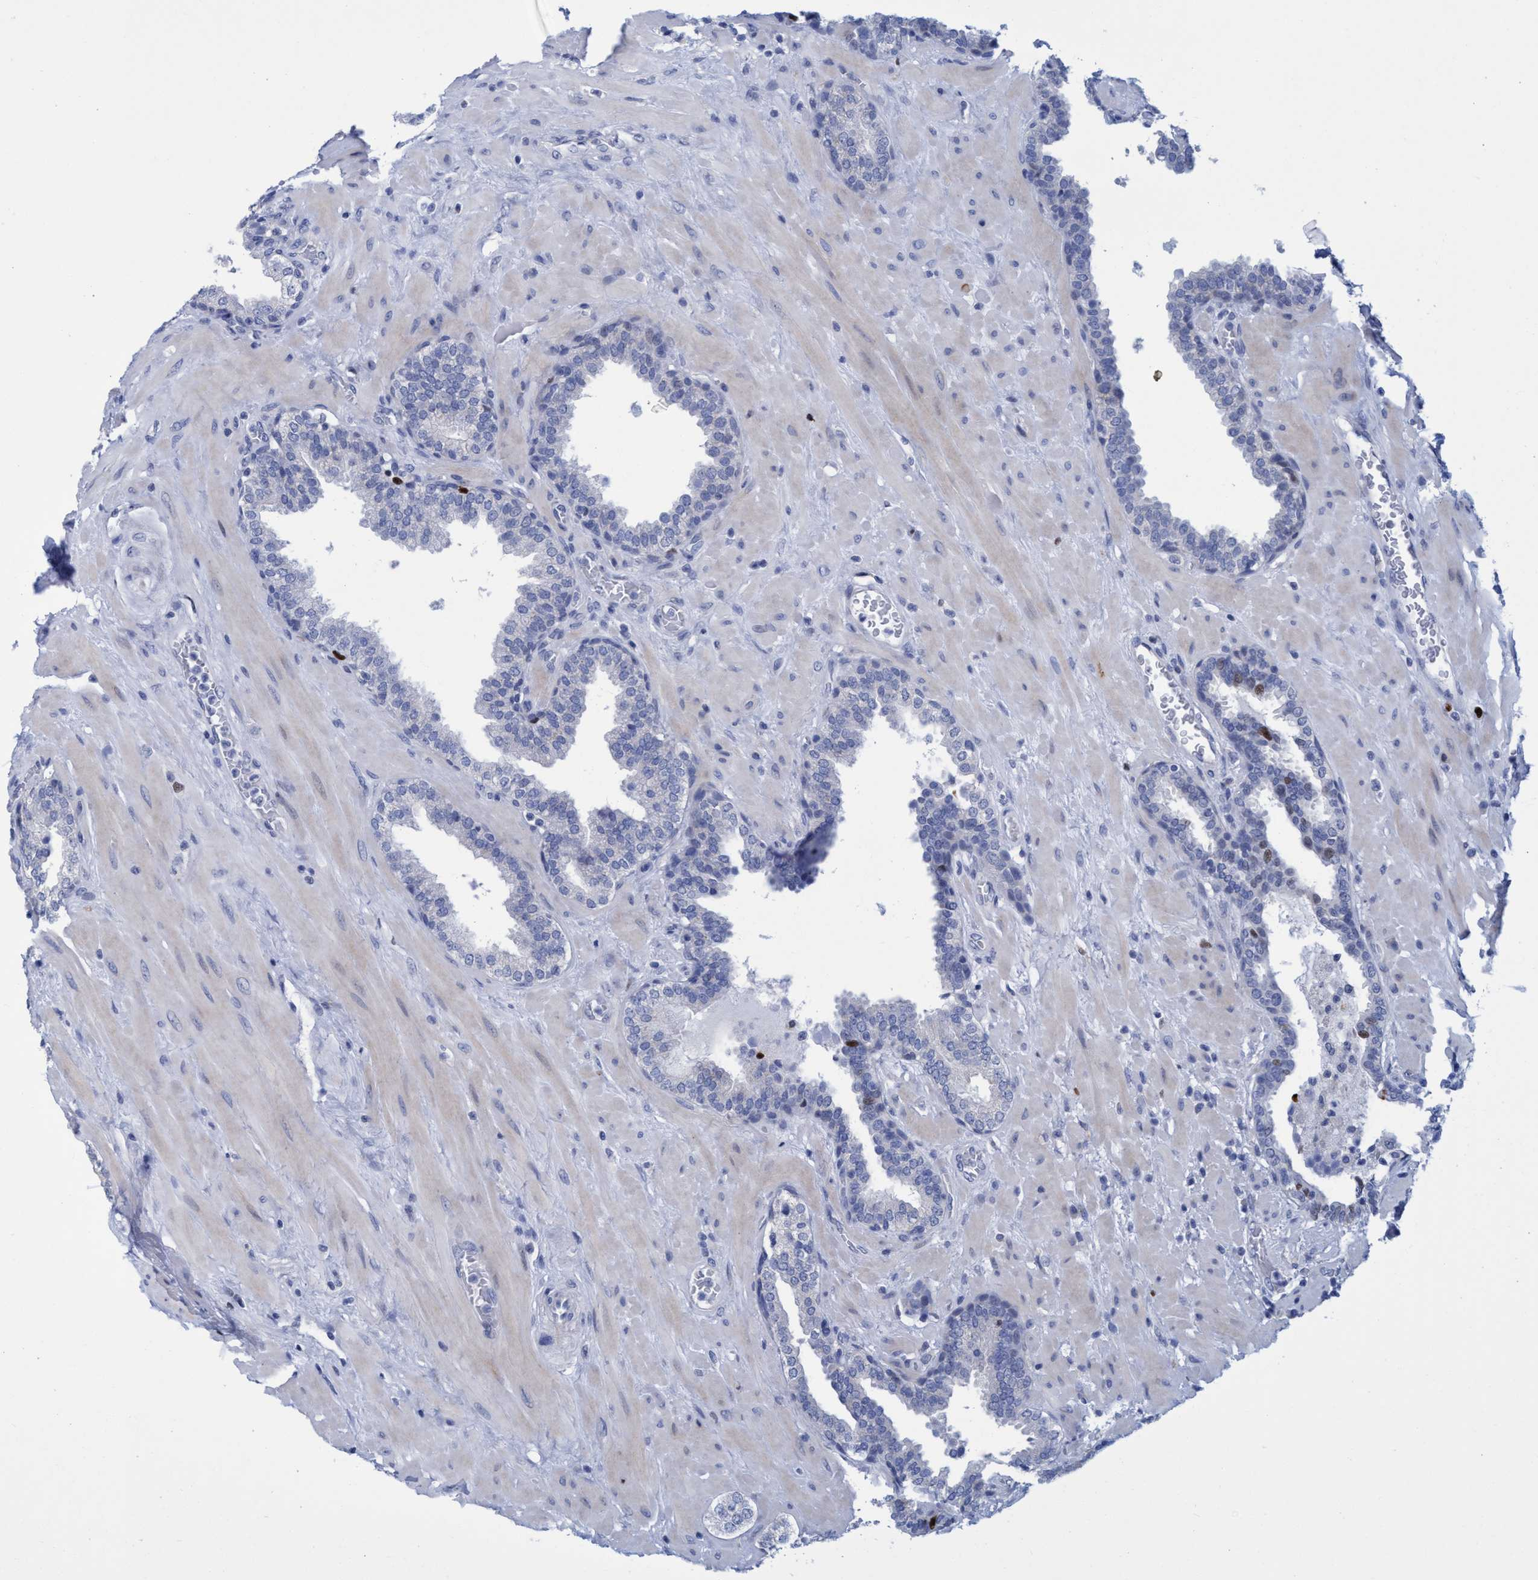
{"staining": {"intensity": "negative", "quantity": "none", "location": "none"}, "tissue": "prostate", "cell_type": "Glandular cells", "image_type": "normal", "snomed": [{"axis": "morphology", "description": "Normal tissue, NOS"}, {"axis": "topography", "description": "Prostate"}], "caption": "This is an immunohistochemistry (IHC) histopathology image of unremarkable prostate. There is no staining in glandular cells.", "gene": "R3HCC1", "patient": {"sex": "male", "age": 51}}